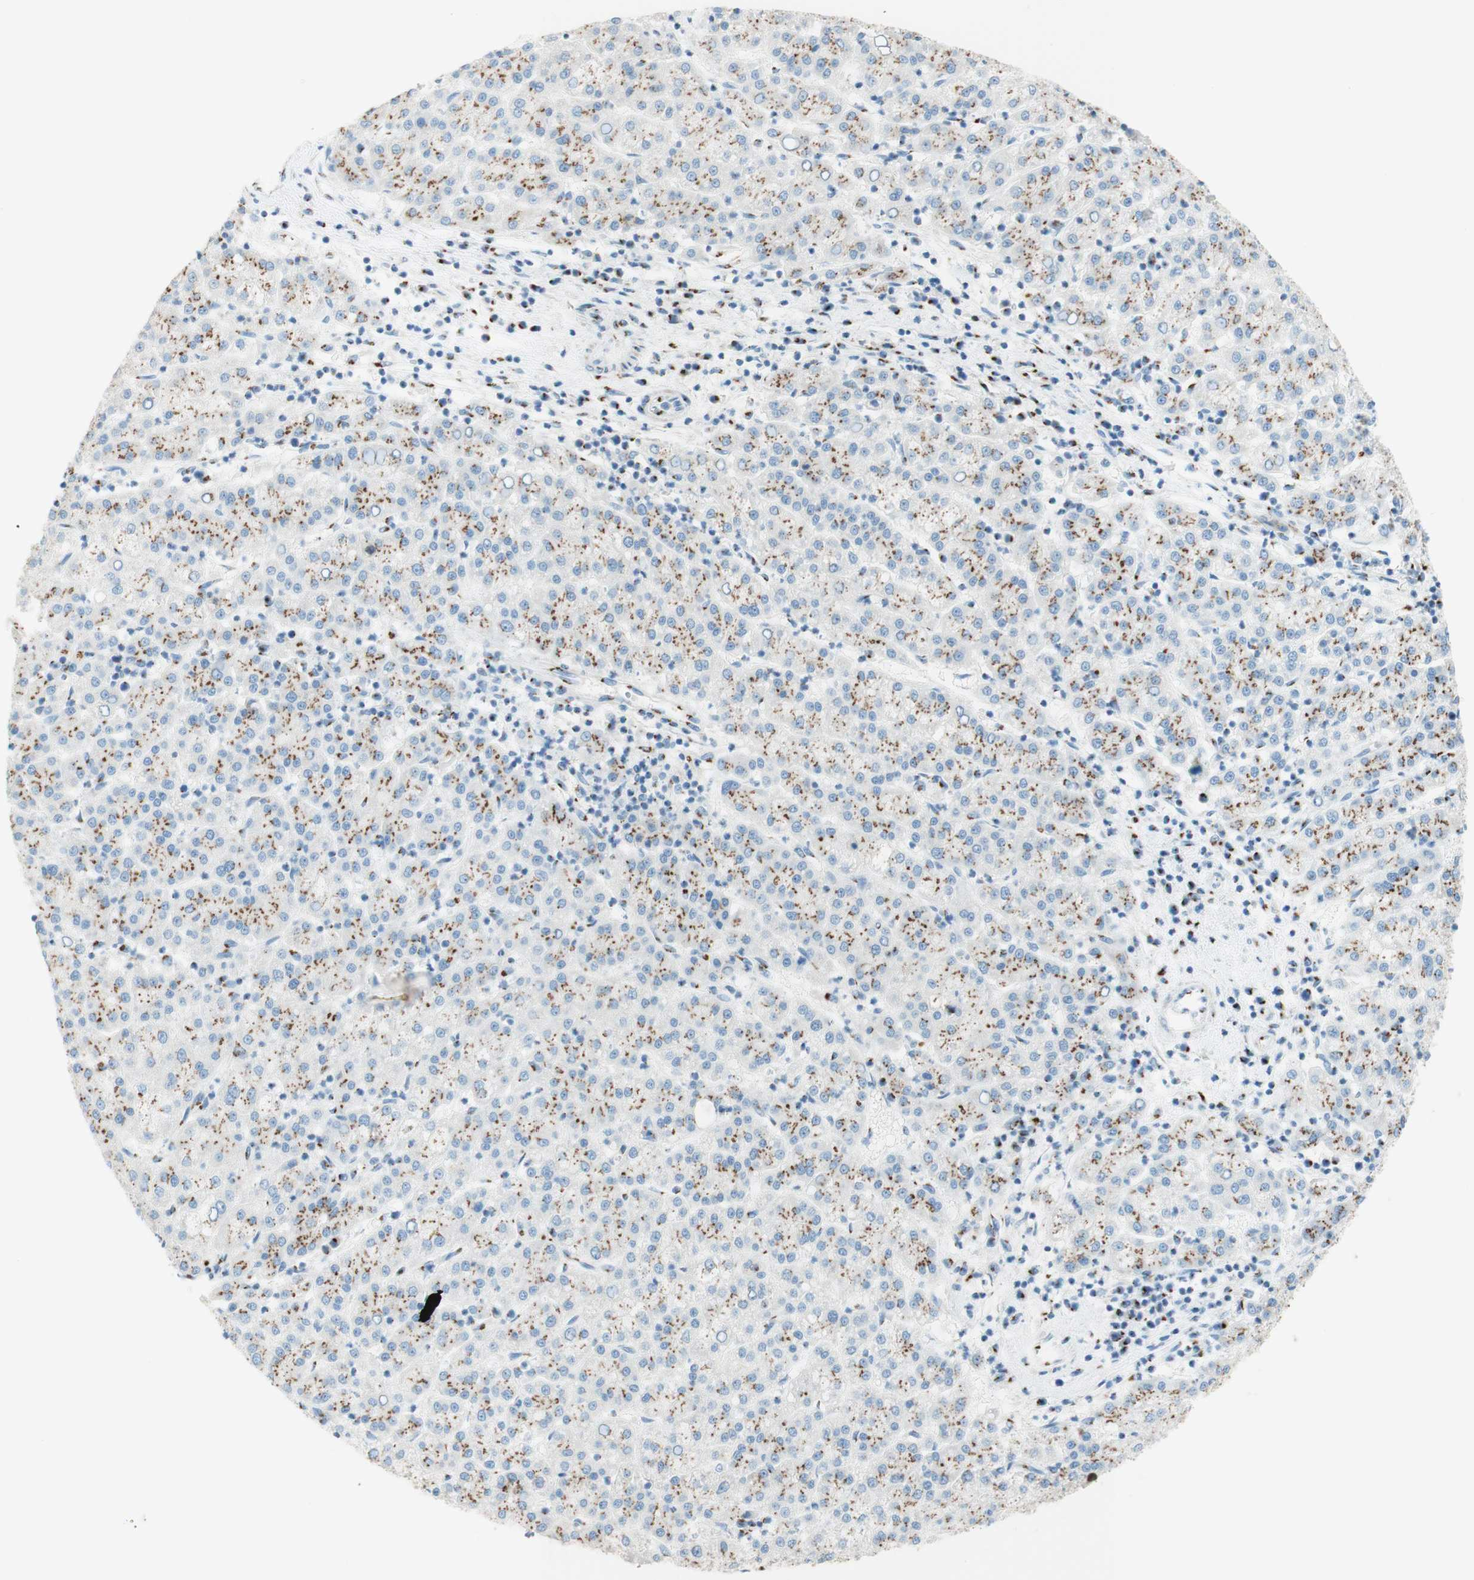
{"staining": {"intensity": "moderate", "quantity": "25%-75%", "location": "cytoplasmic/membranous"}, "tissue": "liver cancer", "cell_type": "Tumor cells", "image_type": "cancer", "snomed": [{"axis": "morphology", "description": "Carcinoma, Hepatocellular, NOS"}, {"axis": "topography", "description": "Liver"}], "caption": "Hepatocellular carcinoma (liver) stained with IHC exhibits moderate cytoplasmic/membranous expression in approximately 25%-75% of tumor cells.", "gene": "GOLGB1", "patient": {"sex": "female", "age": 58}}